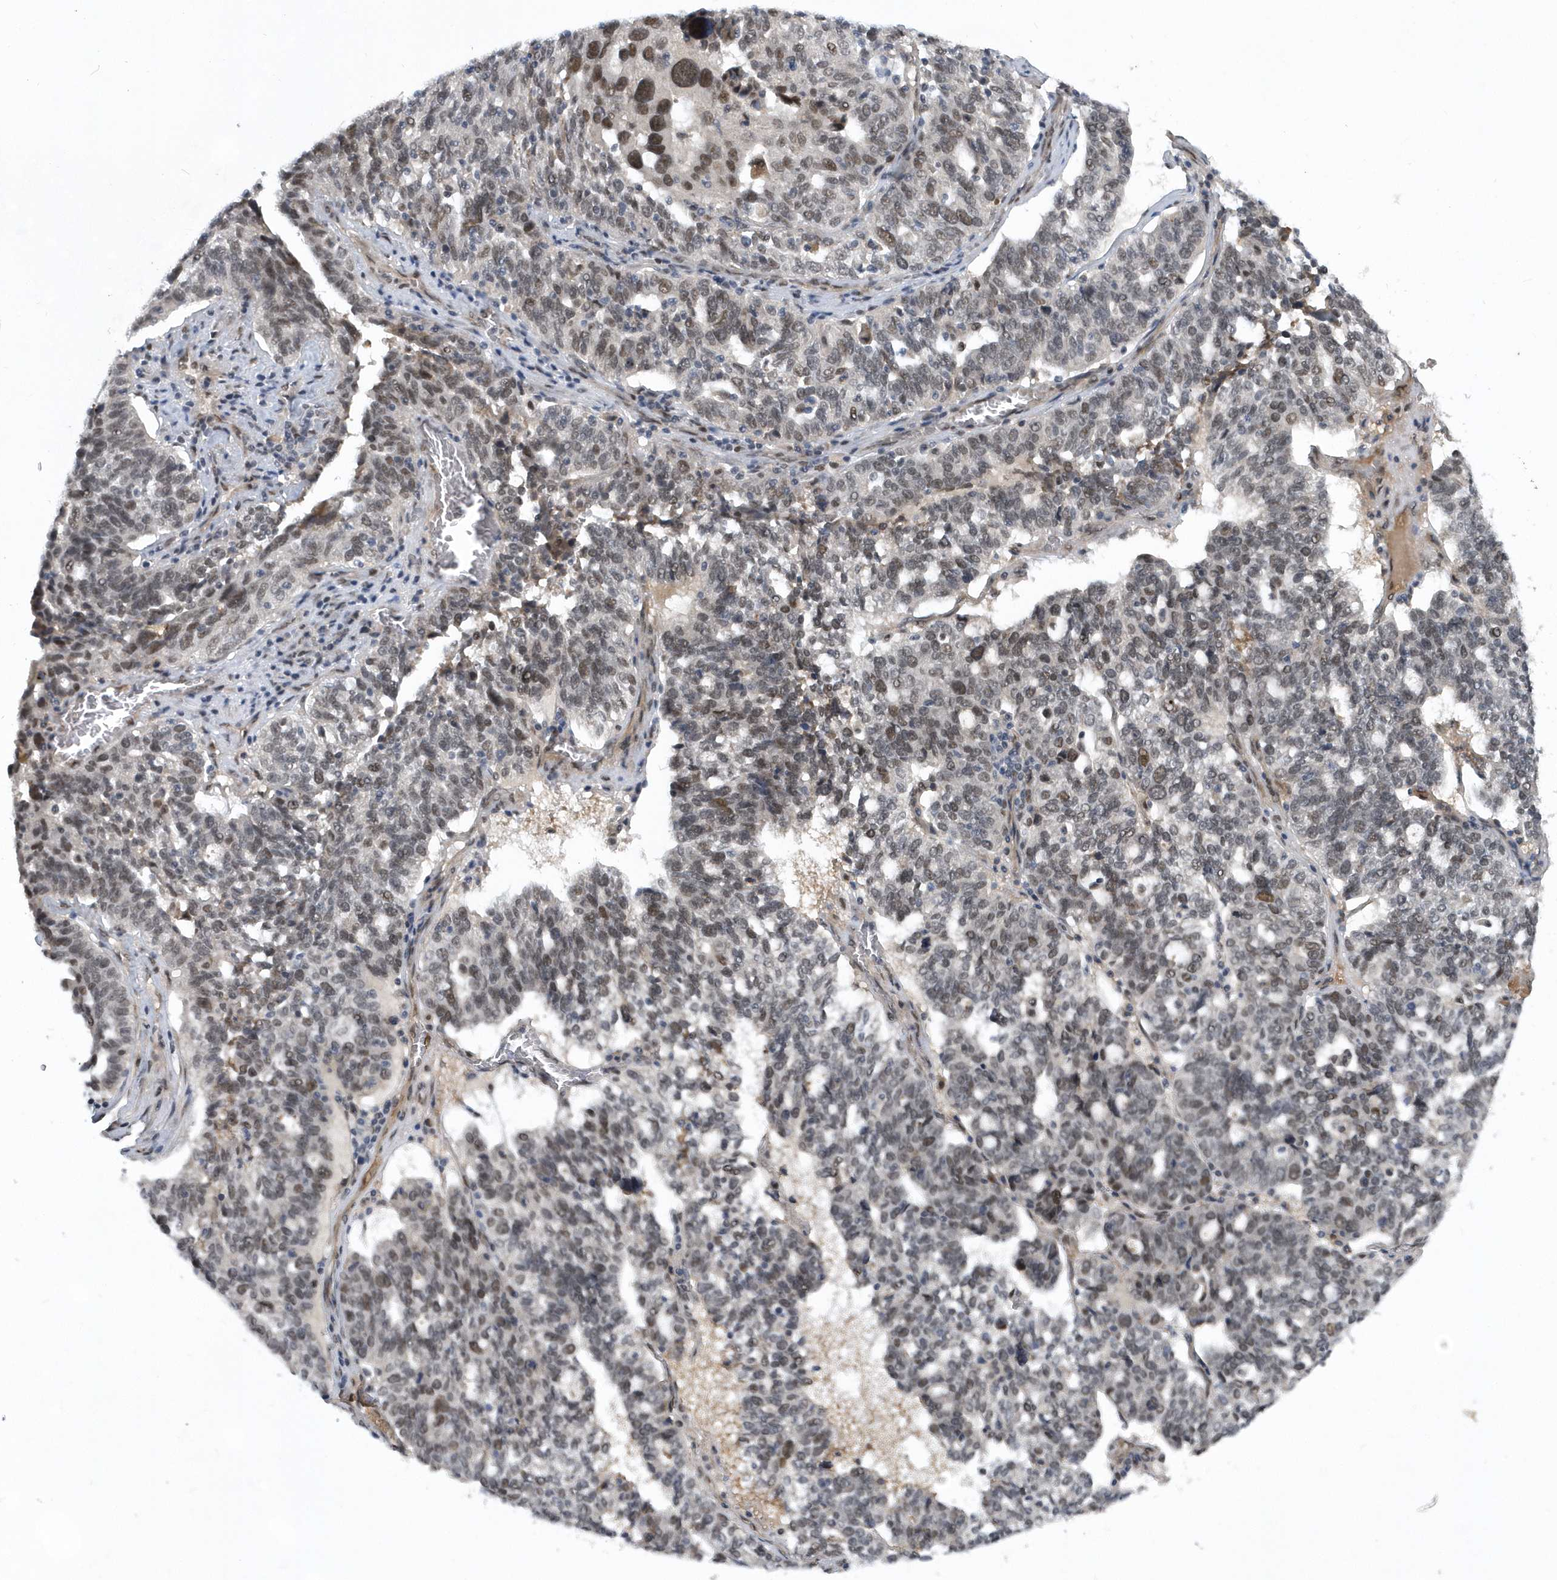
{"staining": {"intensity": "moderate", "quantity": "<25%", "location": "nuclear"}, "tissue": "ovarian cancer", "cell_type": "Tumor cells", "image_type": "cancer", "snomed": [{"axis": "morphology", "description": "Cystadenocarcinoma, serous, NOS"}, {"axis": "topography", "description": "Ovary"}], "caption": "Tumor cells exhibit low levels of moderate nuclear positivity in approximately <25% of cells in human ovarian cancer.", "gene": "FAM217A", "patient": {"sex": "female", "age": 59}}